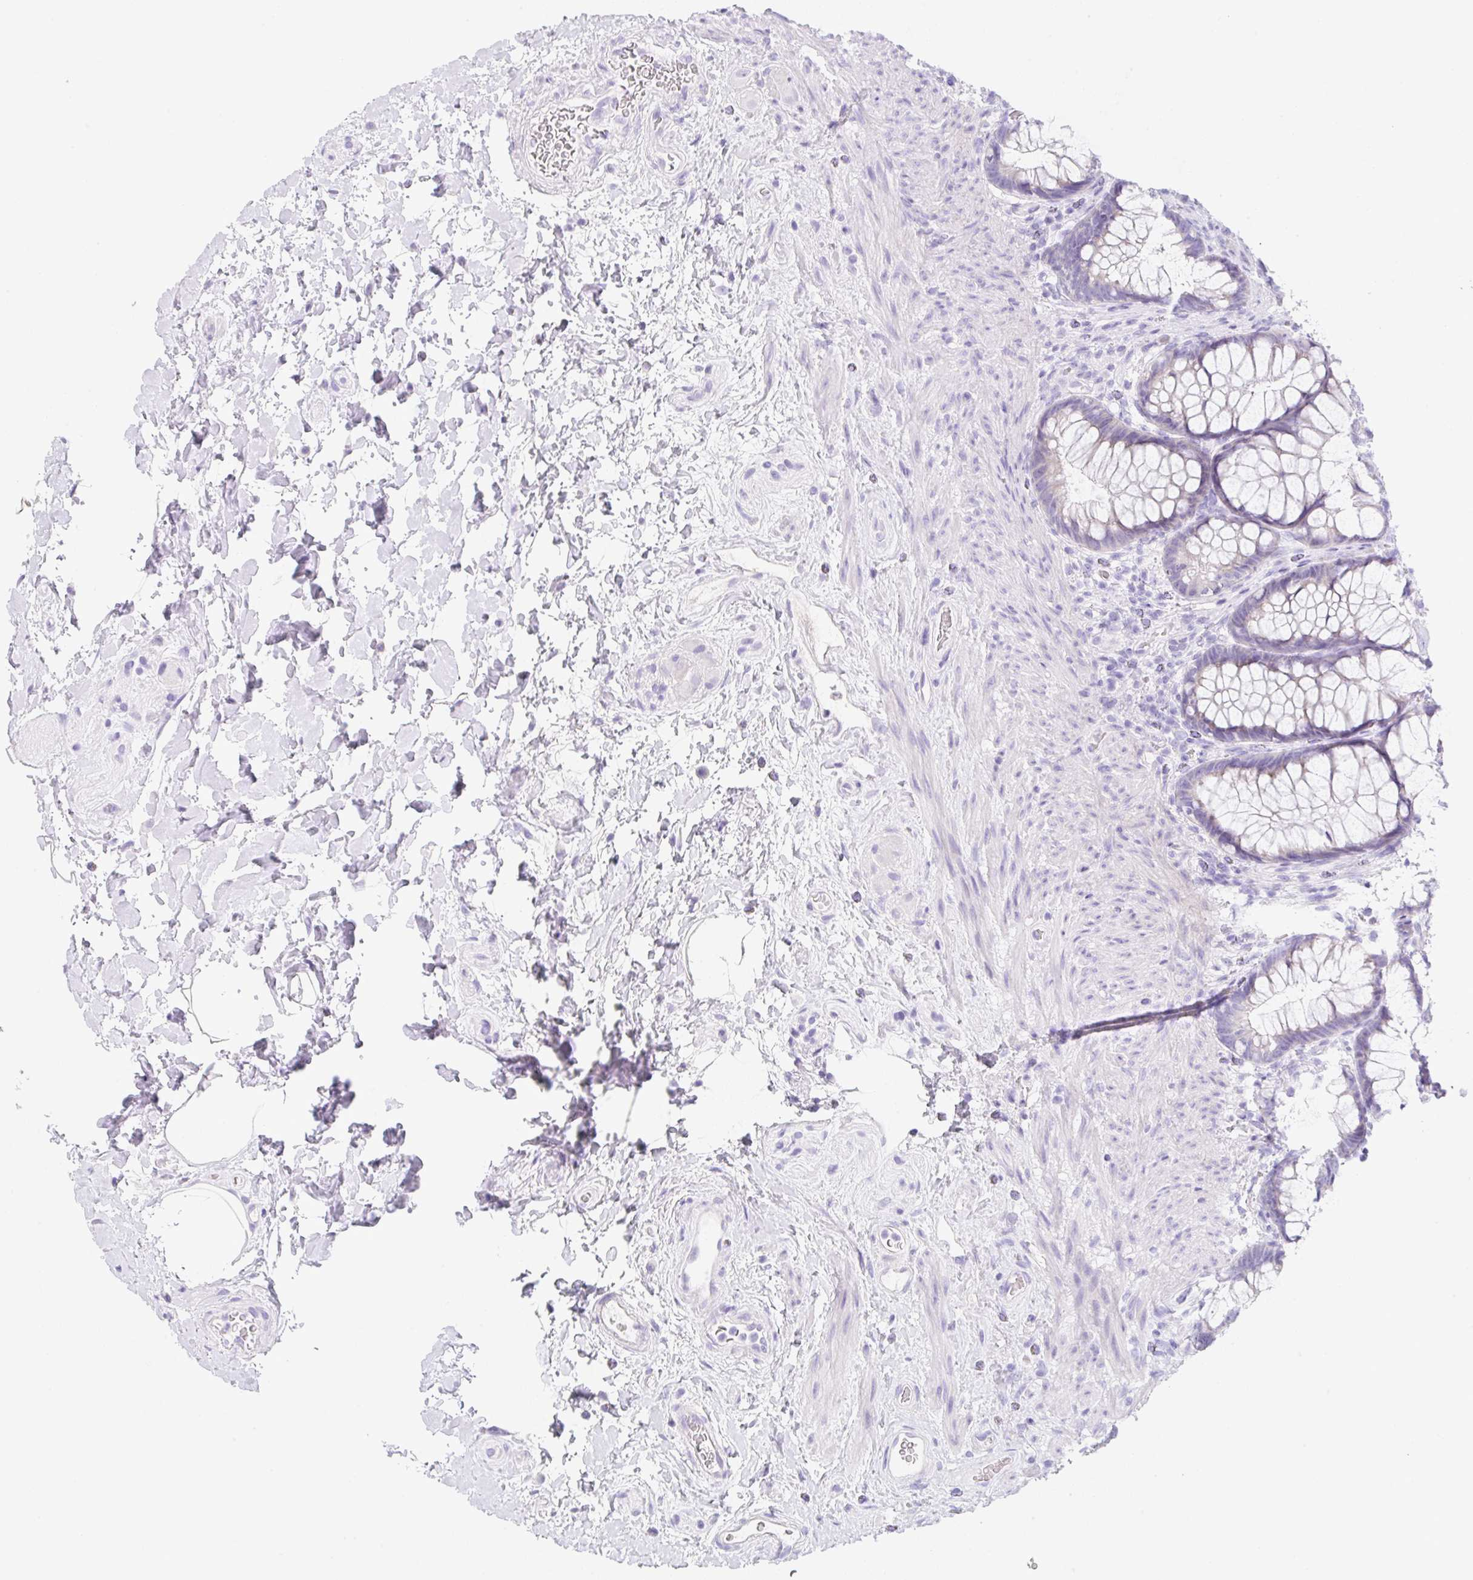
{"staining": {"intensity": "negative", "quantity": "none", "location": "none"}, "tissue": "rectum", "cell_type": "Glandular cells", "image_type": "normal", "snomed": [{"axis": "morphology", "description": "Normal tissue, NOS"}, {"axis": "topography", "description": "Rectum"}], "caption": "DAB immunohistochemical staining of unremarkable rectum displays no significant expression in glandular cells. Nuclei are stained in blue.", "gene": "KLK8", "patient": {"sex": "male", "age": 53}}